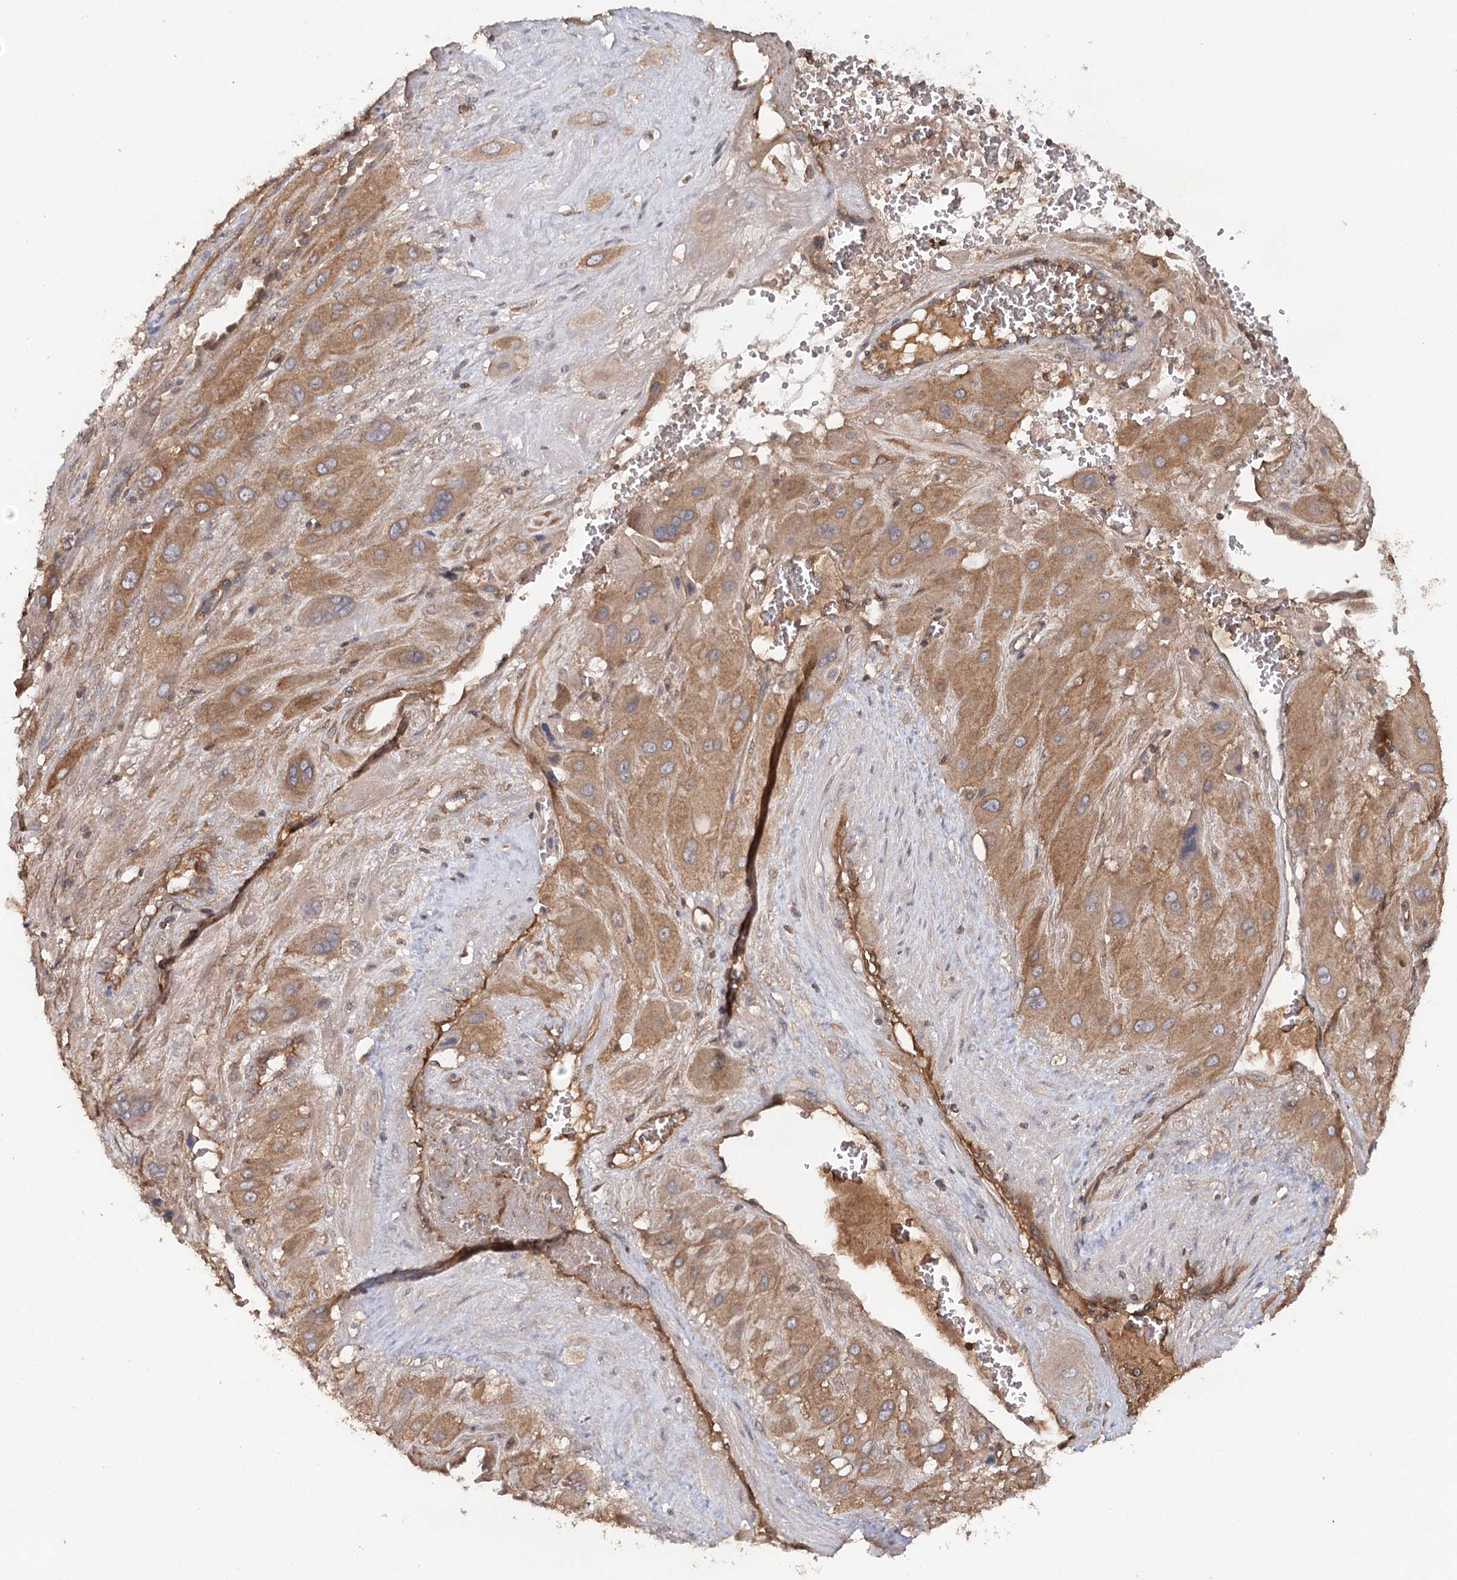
{"staining": {"intensity": "moderate", "quantity": ">75%", "location": "cytoplasmic/membranous"}, "tissue": "cervical cancer", "cell_type": "Tumor cells", "image_type": "cancer", "snomed": [{"axis": "morphology", "description": "Squamous cell carcinoma, NOS"}, {"axis": "topography", "description": "Cervix"}], "caption": "There is medium levels of moderate cytoplasmic/membranous expression in tumor cells of cervical squamous cell carcinoma, as demonstrated by immunohistochemical staining (brown color).", "gene": "BCR", "patient": {"sex": "female", "age": 34}}